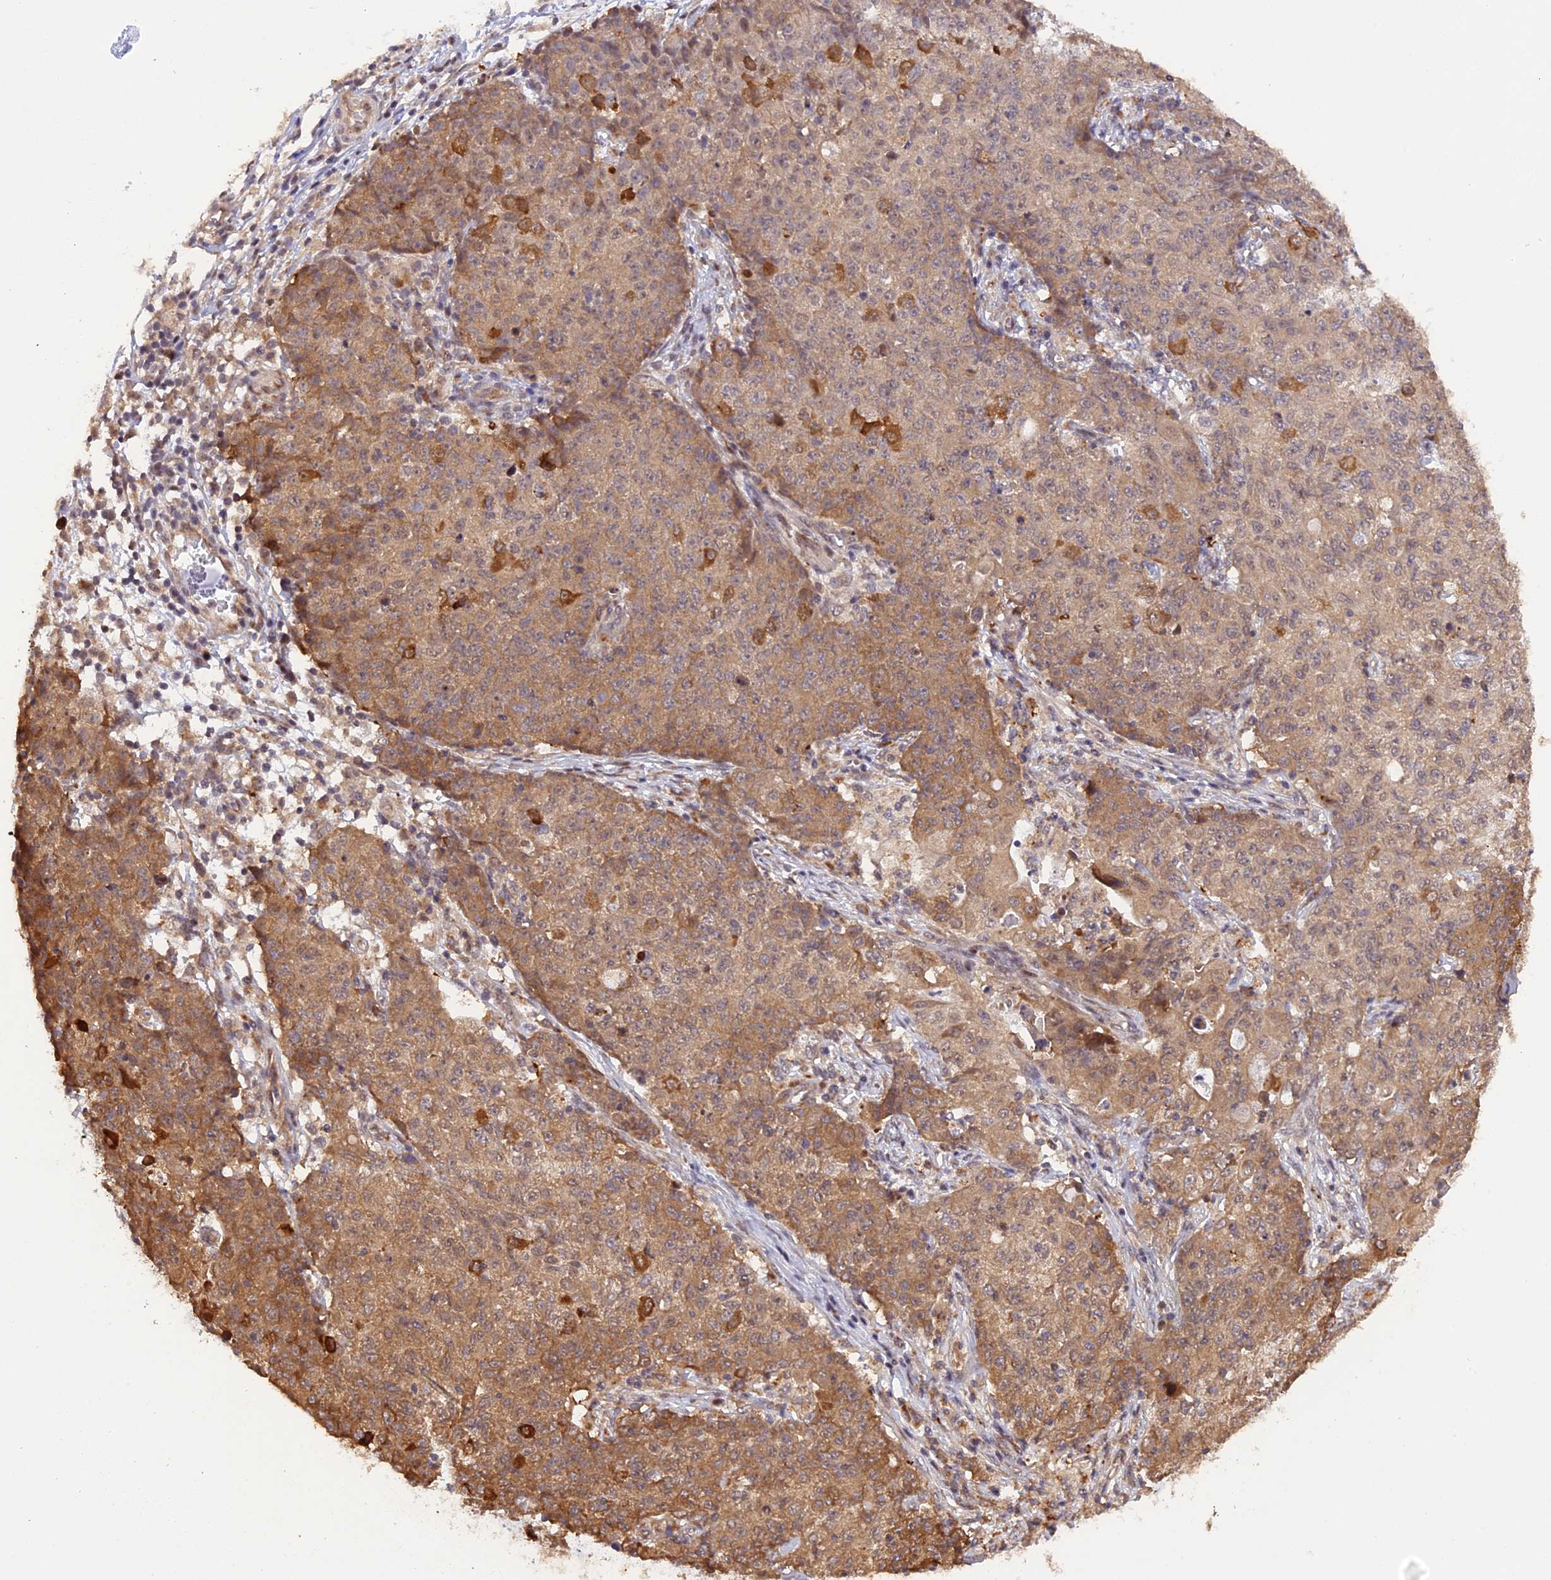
{"staining": {"intensity": "moderate", "quantity": ">75%", "location": "cytoplasmic/membranous"}, "tissue": "ovarian cancer", "cell_type": "Tumor cells", "image_type": "cancer", "snomed": [{"axis": "morphology", "description": "Carcinoma, endometroid"}, {"axis": "topography", "description": "Ovary"}], "caption": "IHC staining of ovarian cancer (endometroid carcinoma), which exhibits medium levels of moderate cytoplasmic/membranous positivity in about >75% of tumor cells indicating moderate cytoplasmic/membranous protein positivity. The staining was performed using DAB (brown) for protein detection and nuclei were counterstained in hematoxylin (blue).", "gene": "SAMD4A", "patient": {"sex": "female", "age": 42}}